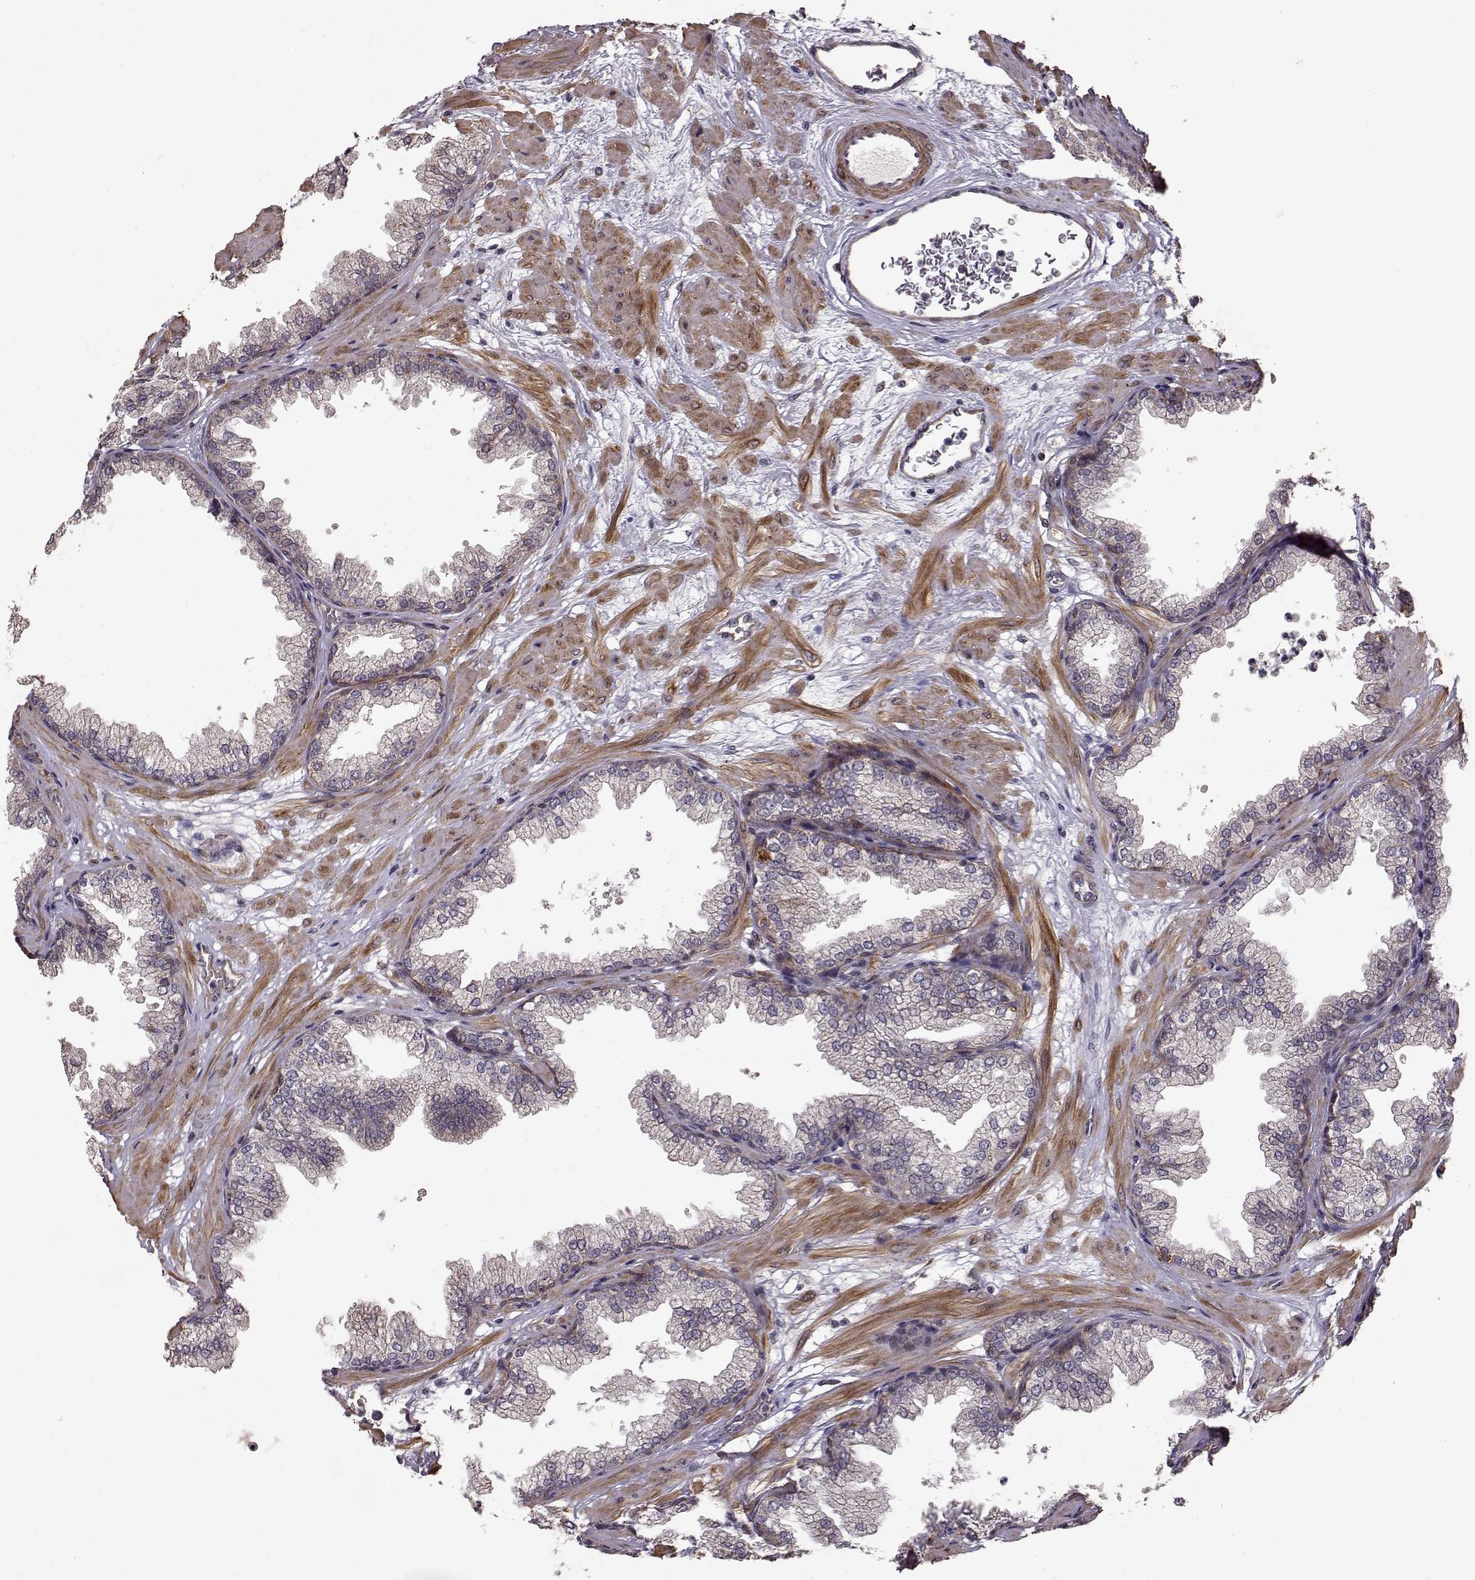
{"staining": {"intensity": "weak", "quantity": "<25%", "location": "cytoplasmic/membranous"}, "tissue": "prostate", "cell_type": "Glandular cells", "image_type": "normal", "snomed": [{"axis": "morphology", "description": "Normal tissue, NOS"}, {"axis": "topography", "description": "Prostate"}], "caption": "DAB (3,3'-diaminobenzidine) immunohistochemical staining of benign human prostate shows no significant staining in glandular cells.", "gene": "BACH2", "patient": {"sex": "male", "age": 37}}